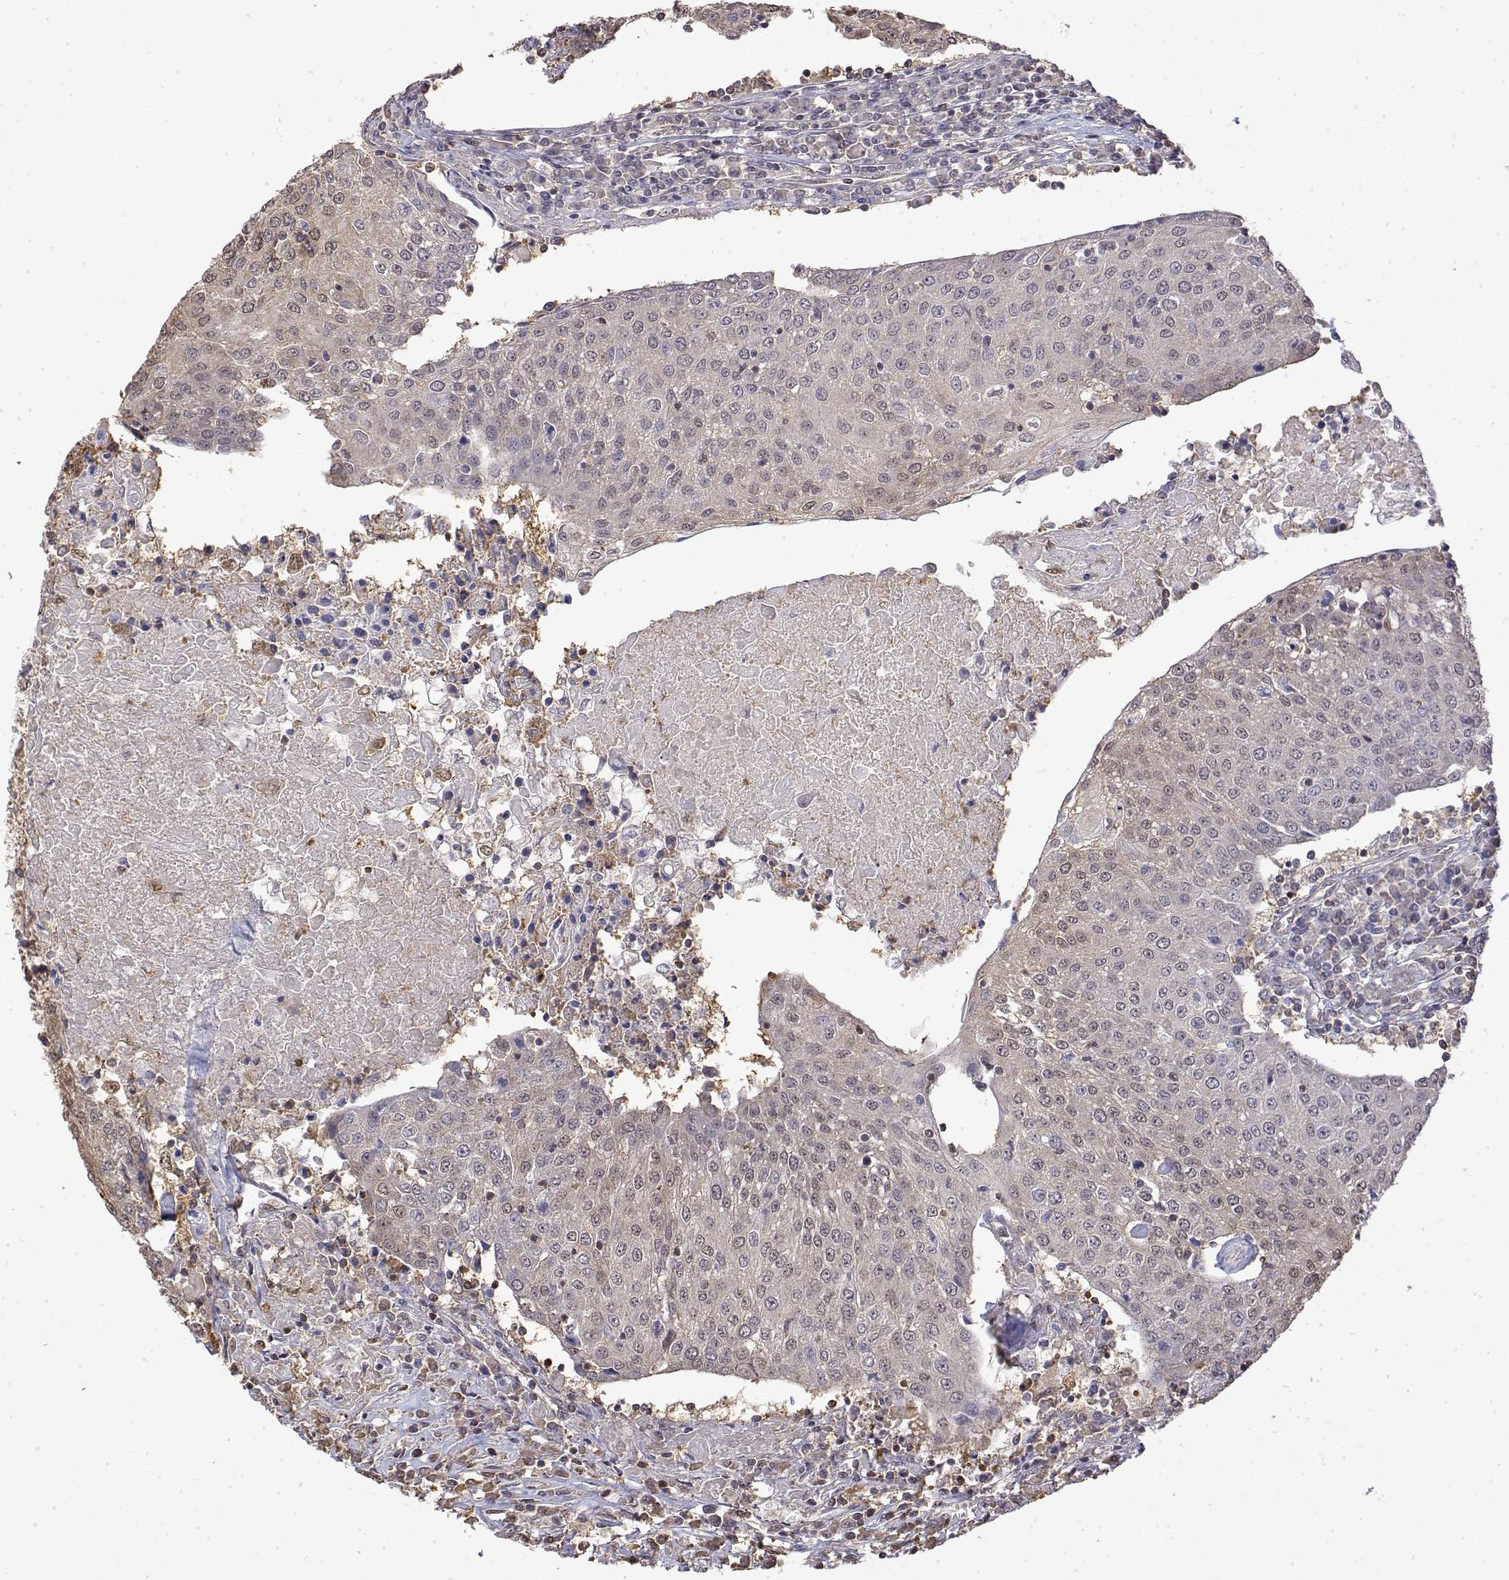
{"staining": {"intensity": "negative", "quantity": "none", "location": "none"}, "tissue": "urothelial cancer", "cell_type": "Tumor cells", "image_type": "cancer", "snomed": [{"axis": "morphology", "description": "Urothelial carcinoma, High grade"}, {"axis": "topography", "description": "Urinary bladder"}], "caption": "Tumor cells show no significant expression in urothelial cancer. Nuclei are stained in blue.", "gene": "TPI1", "patient": {"sex": "female", "age": 85}}